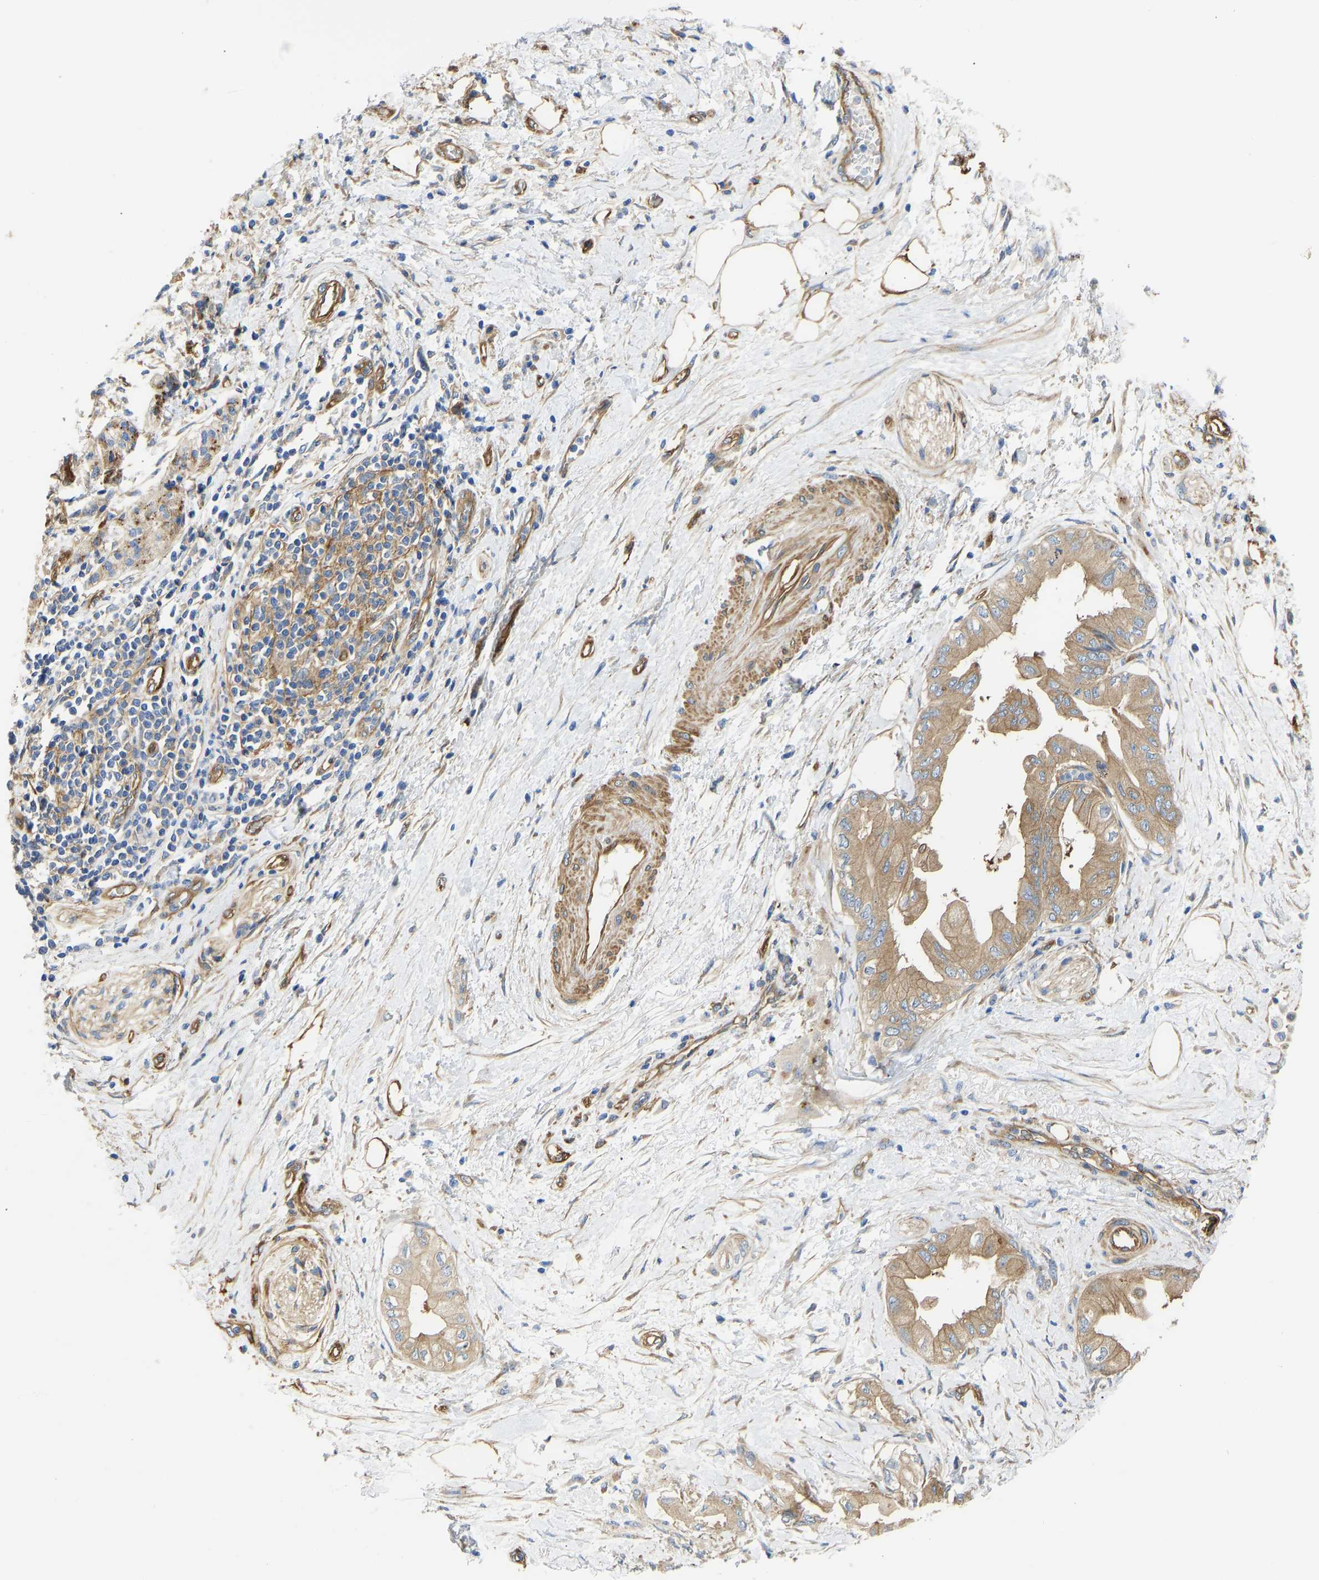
{"staining": {"intensity": "moderate", "quantity": ">75%", "location": "cytoplasmic/membranous"}, "tissue": "pancreatic cancer", "cell_type": "Tumor cells", "image_type": "cancer", "snomed": [{"axis": "morphology", "description": "Normal tissue, NOS"}, {"axis": "morphology", "description": "Adenocarcinoma, NOS"}, {"axis": "topography", "description": "Pancreas"}, {"axis": "topography", "description": "Duodenum"}], "caption": "Immunohistochemistry image of neoplastic tissue: human pancreatic adenocarcinoma stained using immunohistochemistry demonstrates medium levels of moderate protein expression localized specifically in the cytoplasmic/membranous of tumor cells, appearing as a cytoplasmic/membranous brown color.", "gene": "MYO1C", "patient": {"sex": "female", "age": 60}}